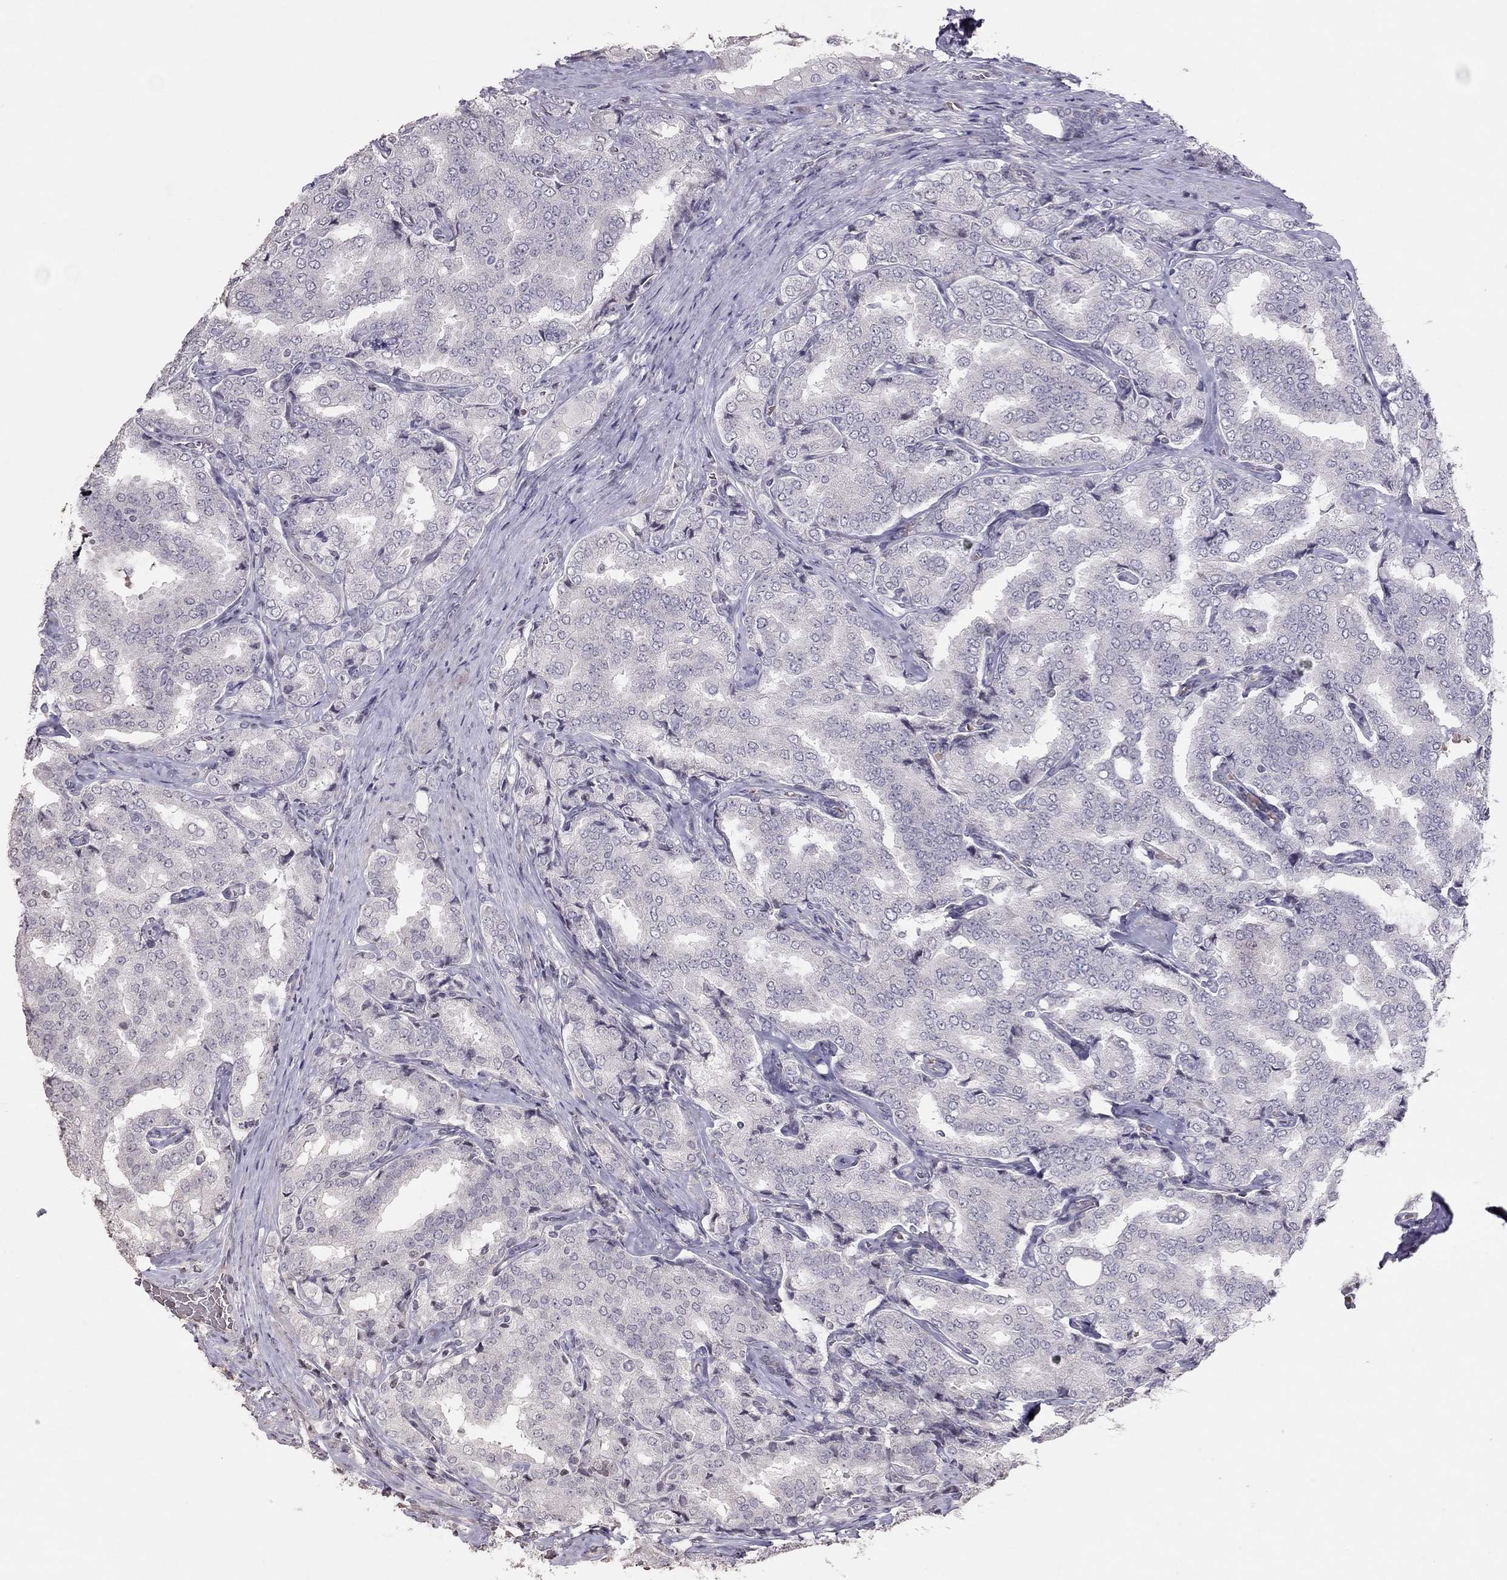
{"staining": {"intensity": "negative", "quantity": "none", "location": "none"}, "tissue": "prostate cancer", "cell_type": "Tumor cells", "image_type": "cancer", "snomed": [{"axis": "morphology", "description": "Adenocarcinoma, NOS"}, {"axis": "topography", "description": "Prostate"}], "caption": "Prostate adenocarcinoma stained for a protein using immunohistochemistry (IHC) shows no staining tumor cells.", "gene": "TSHB", "patient": {"sex": "male", "age": 65}}